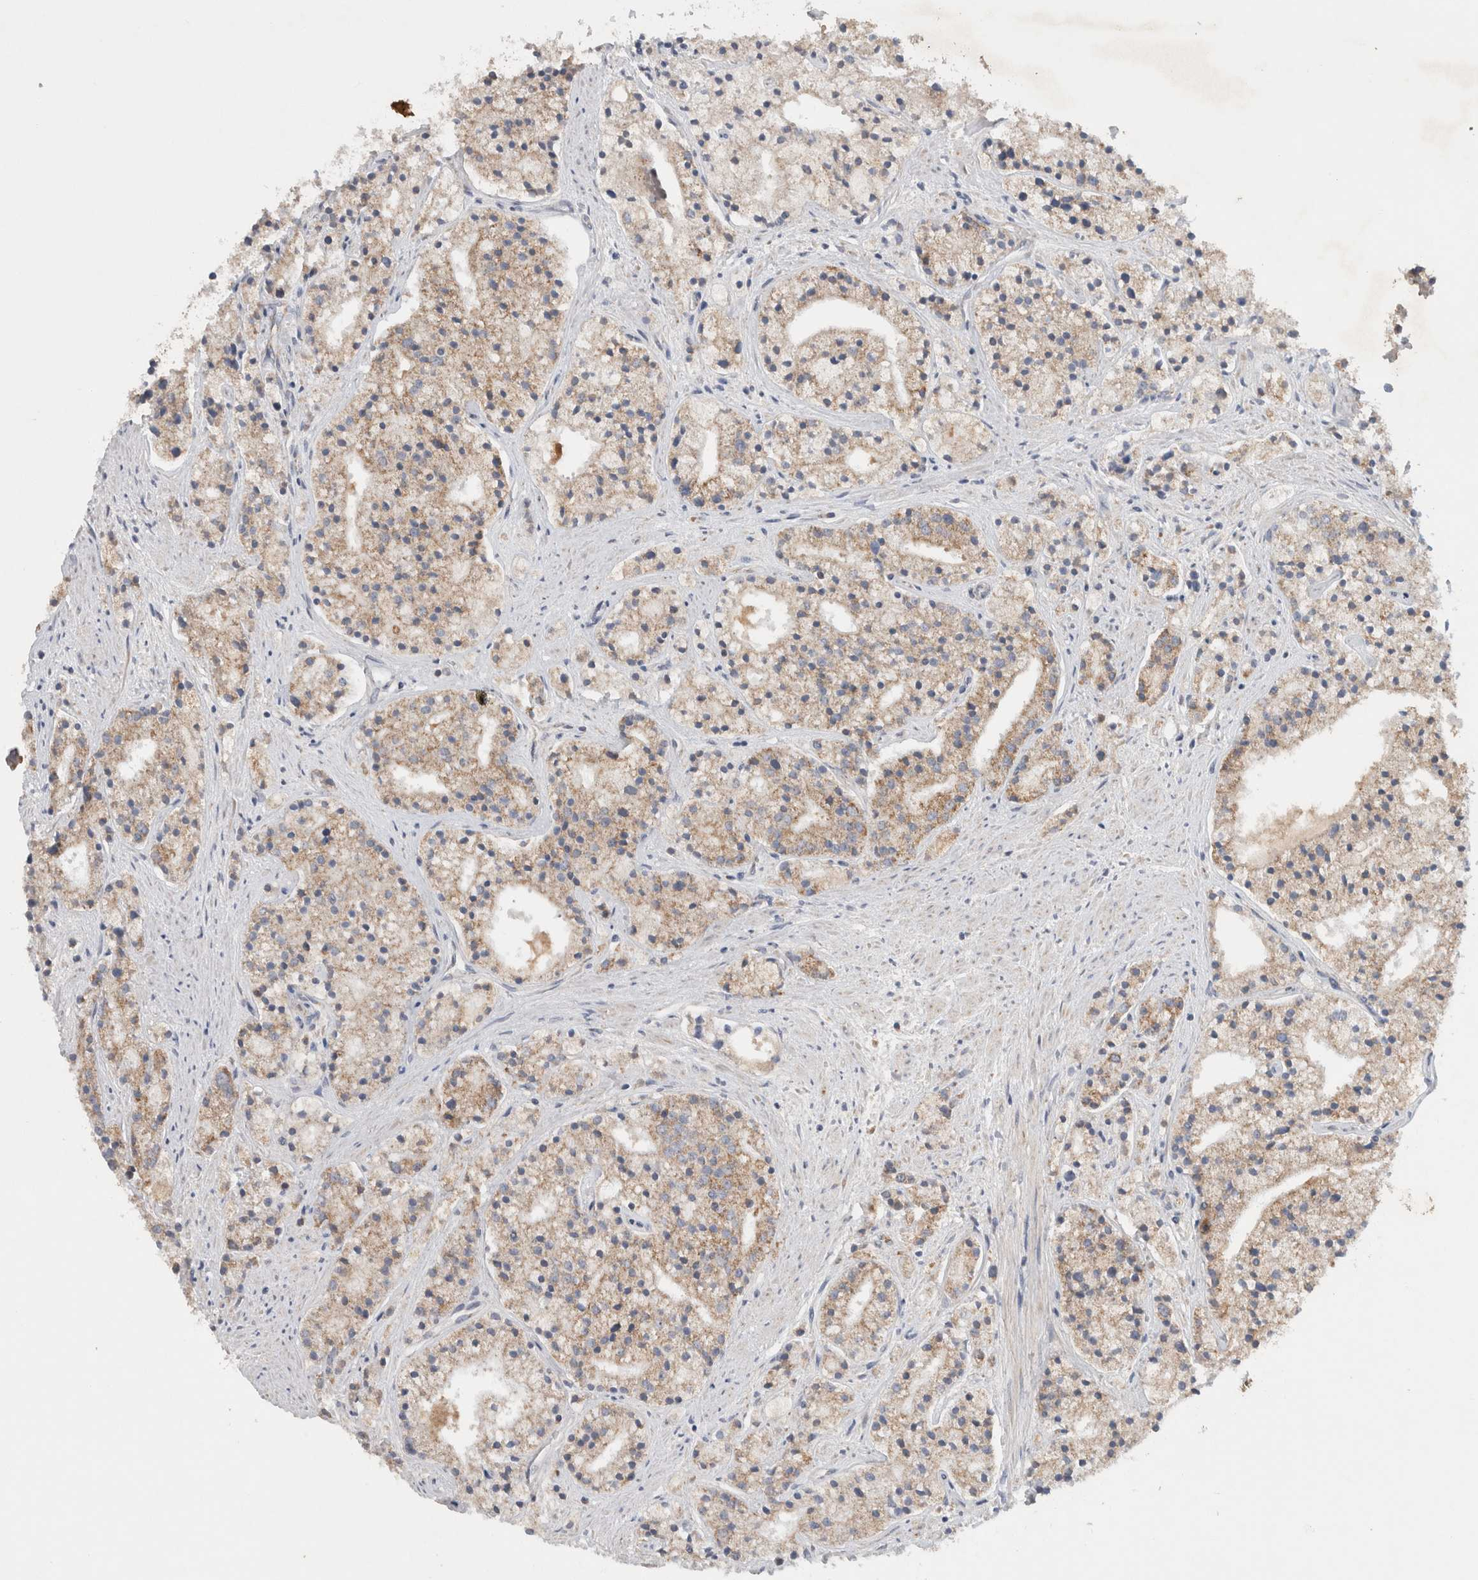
{"staining": {"intensity": "weak", "quantity": ">75%", "location": "cytoplasmic/membranous"}, "tissue": "prostate cancer", "cell_type": "Tumor cells", "image_type": "cancer", "snomed": [{"axis": "morphology", "description": "Adenocarcinoma, High grade"}, {"axis": "topography", "description": "Prostate"}], "caption": "Protein analysis of prostate cancer (high-grade adenocarcinoma) tissue reveals weak cytoplasmic/membranous staining in approximately >75% of tumor cells.", "gene": "MRPS28", "patient": {"sex": "male", "age": 50}}